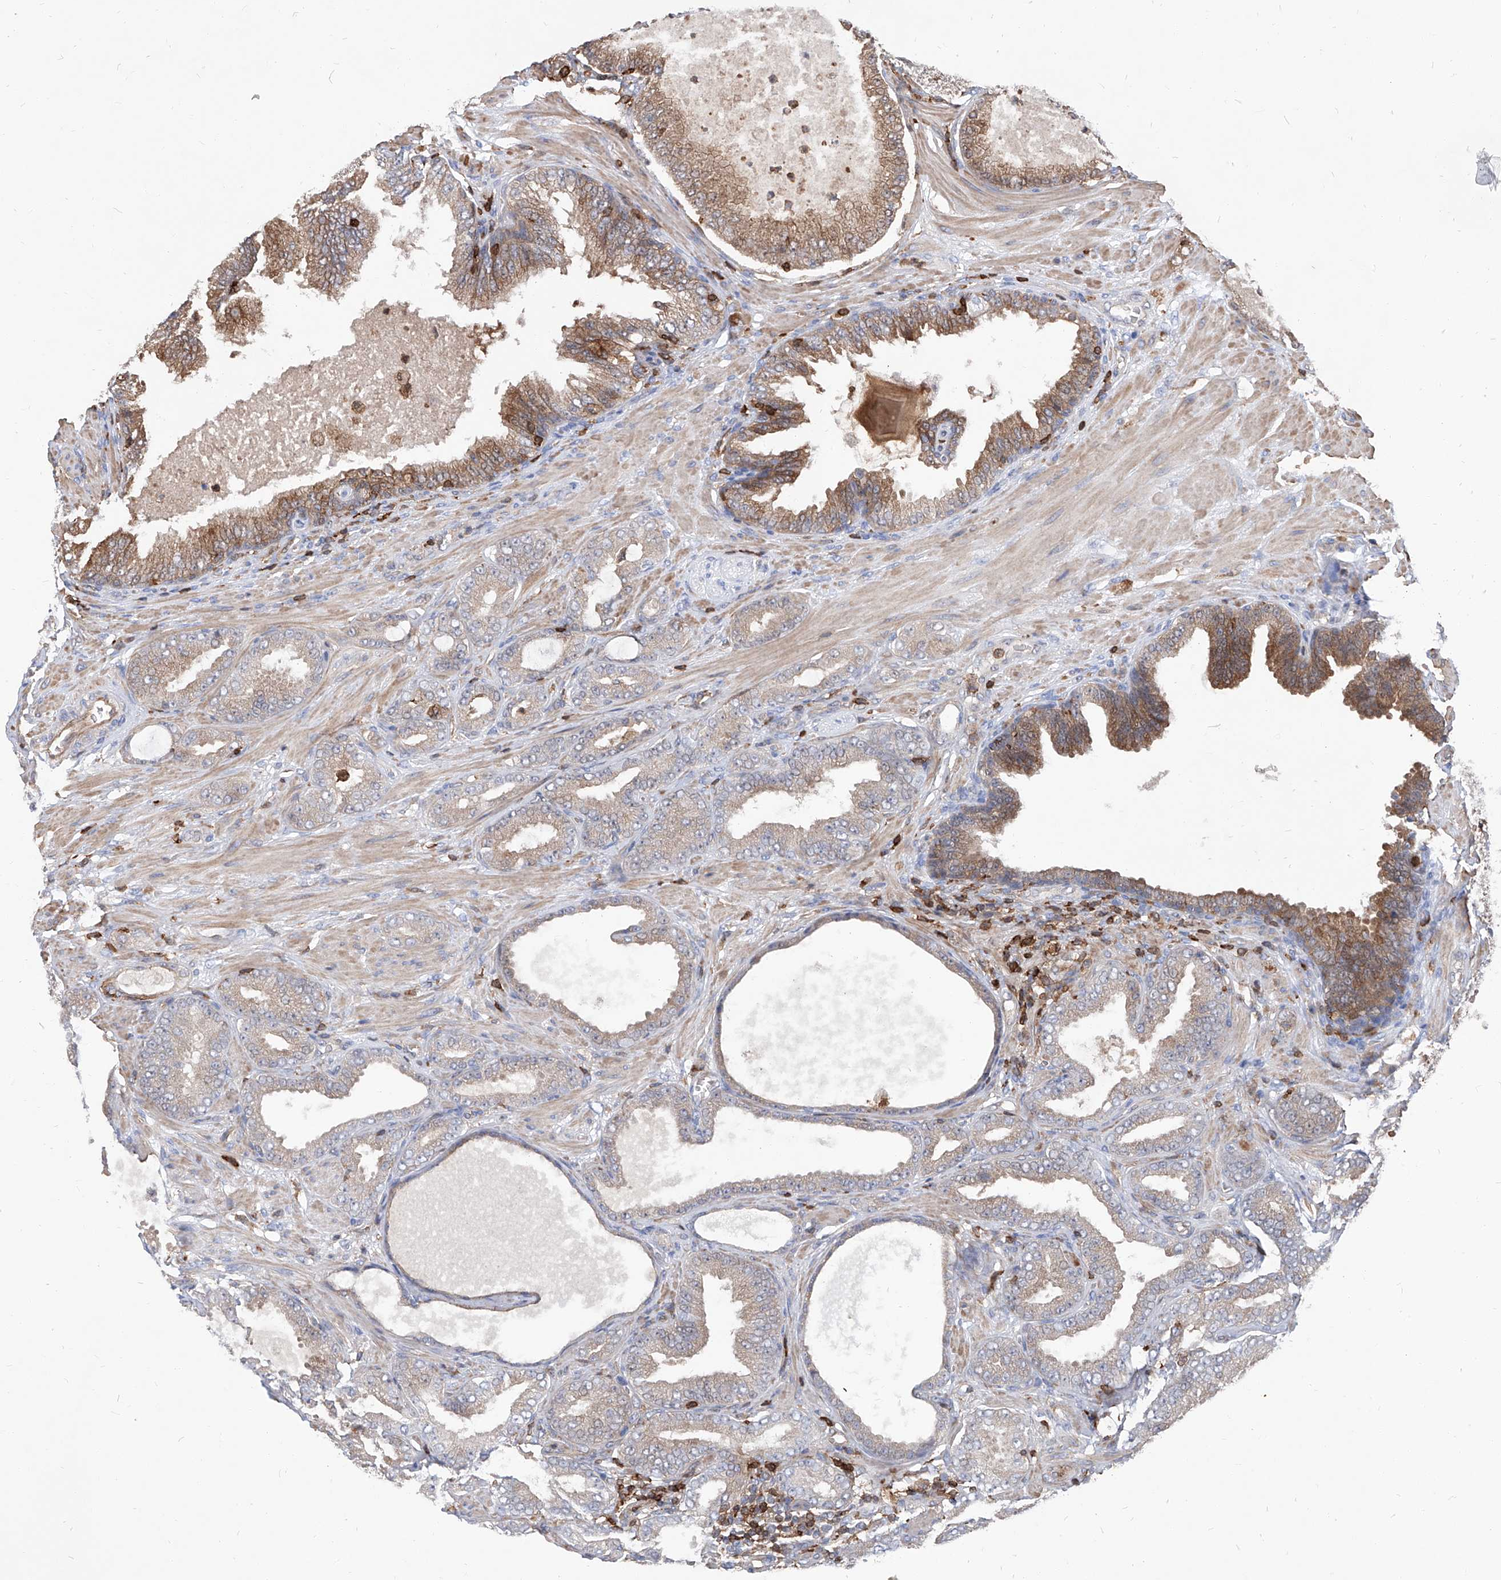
{"staining": {"intensity": "moderate", "quantity": "25%-75%", "location": "cytoplasmic/membranous"}, "tissue": "prostate cancer", "cell_type": "Tumor cells", "image_type": "cancer", "snomed": [{"axis": "morphology", "description": "Adenocarcinoma, Low grade"}, {"axis": "topography", "description": "Prostate"}], "caption": "DAB (3,3'-diaminobenzidine) immunohistochemical staining of low-grade adenocarcinoma (prostate) exhibits moderate cytoplasmic/membranous protein expression in about 25%-75% of tumor cells.", "gene": "ABRACL", "patient": {"sex": "male", "age": 63}}